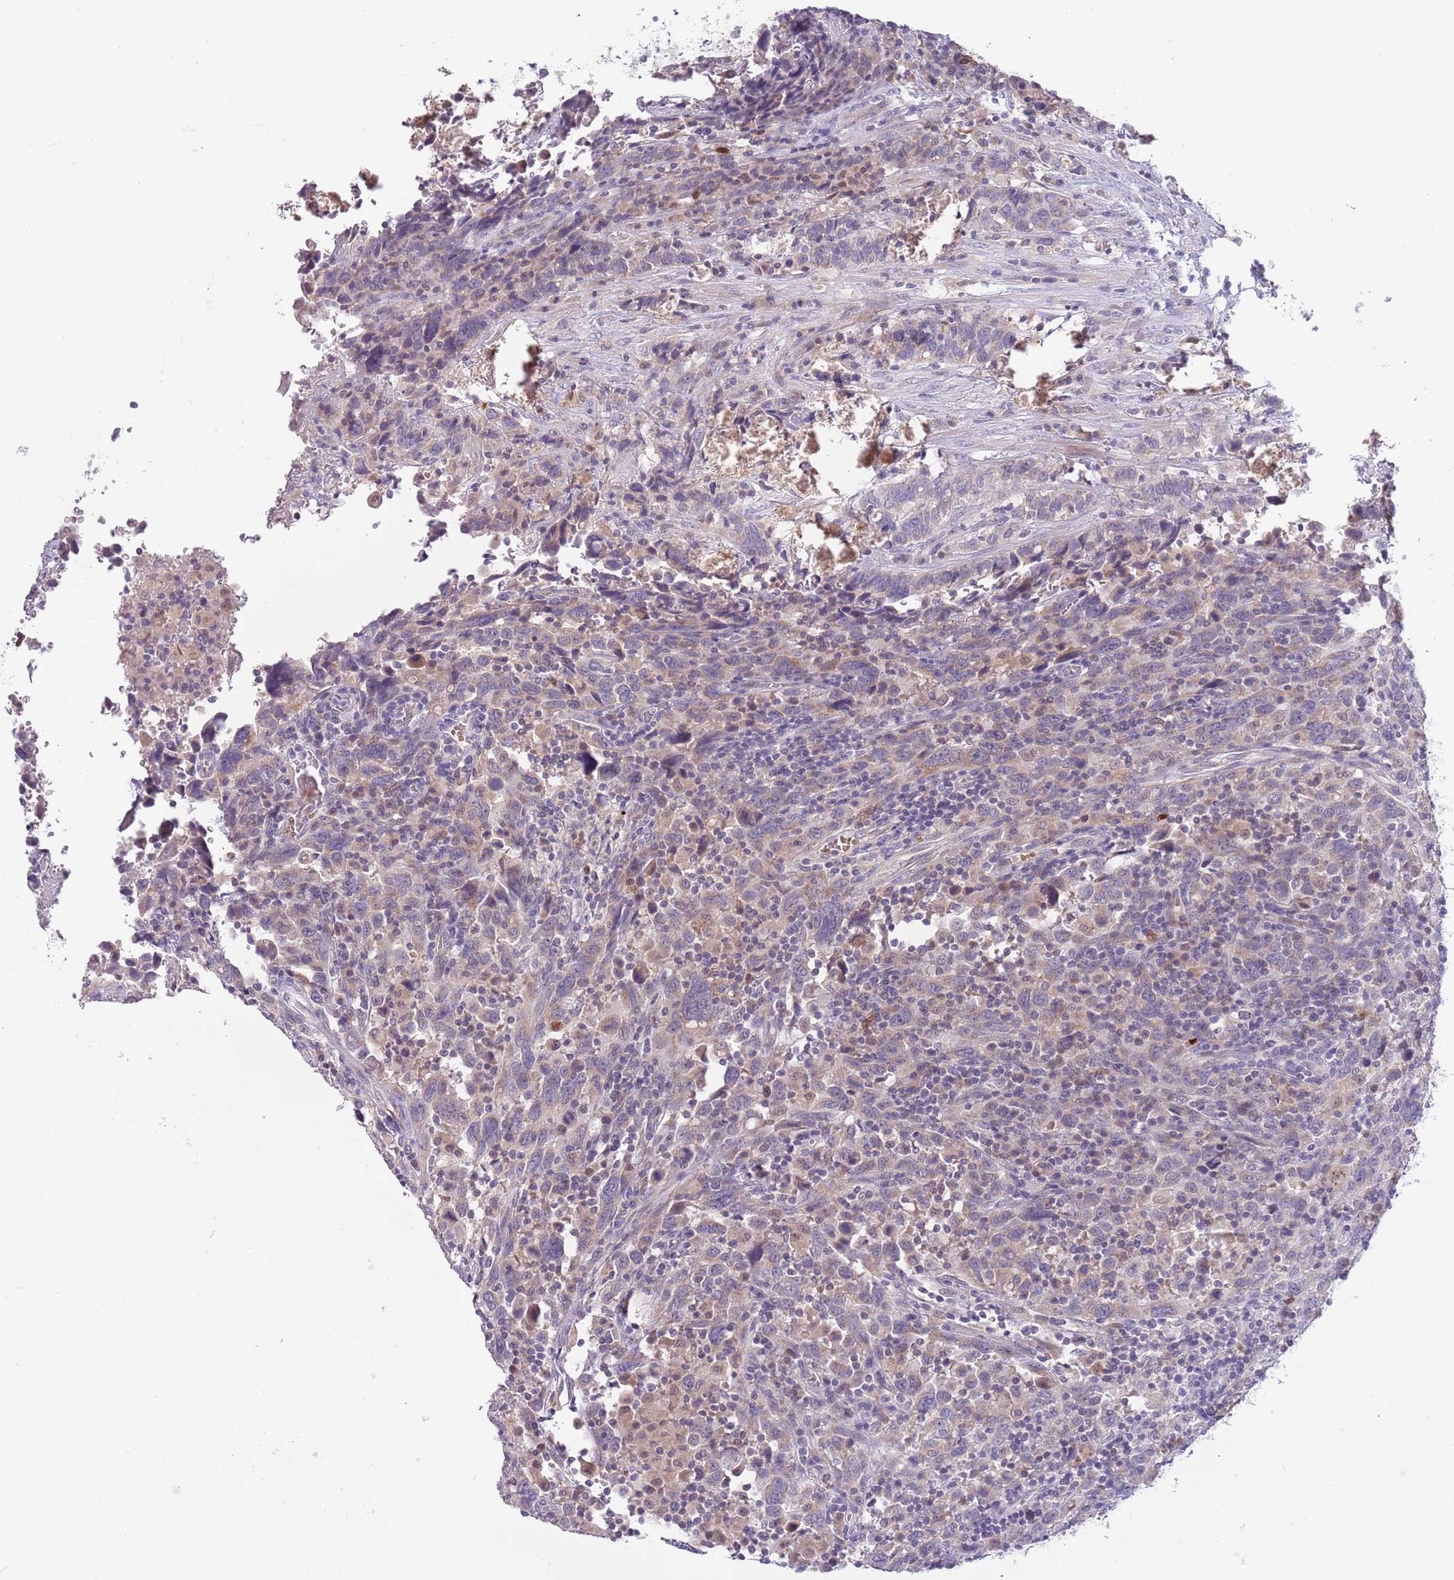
{"staining": {"intensity": "weak", "quantity": "<25%", "location": "cytoplasmic/membranous"}, "tissue": "urothelial cancer", "cell_type": "Tumor cells", "image_type": "cancer", "snomed": [{"axis": "morphology", "description": "Urothelial carcinoma, High grade"}, {"axis": "topography", "description": "Urinary bladder"}], "caption": "Micrograph shows no protein staining in tumor cells of high-grade urothelial carcinoma tissue.", "gene": "DDHD1", "patient": {"sex": "male", "age": 61}}